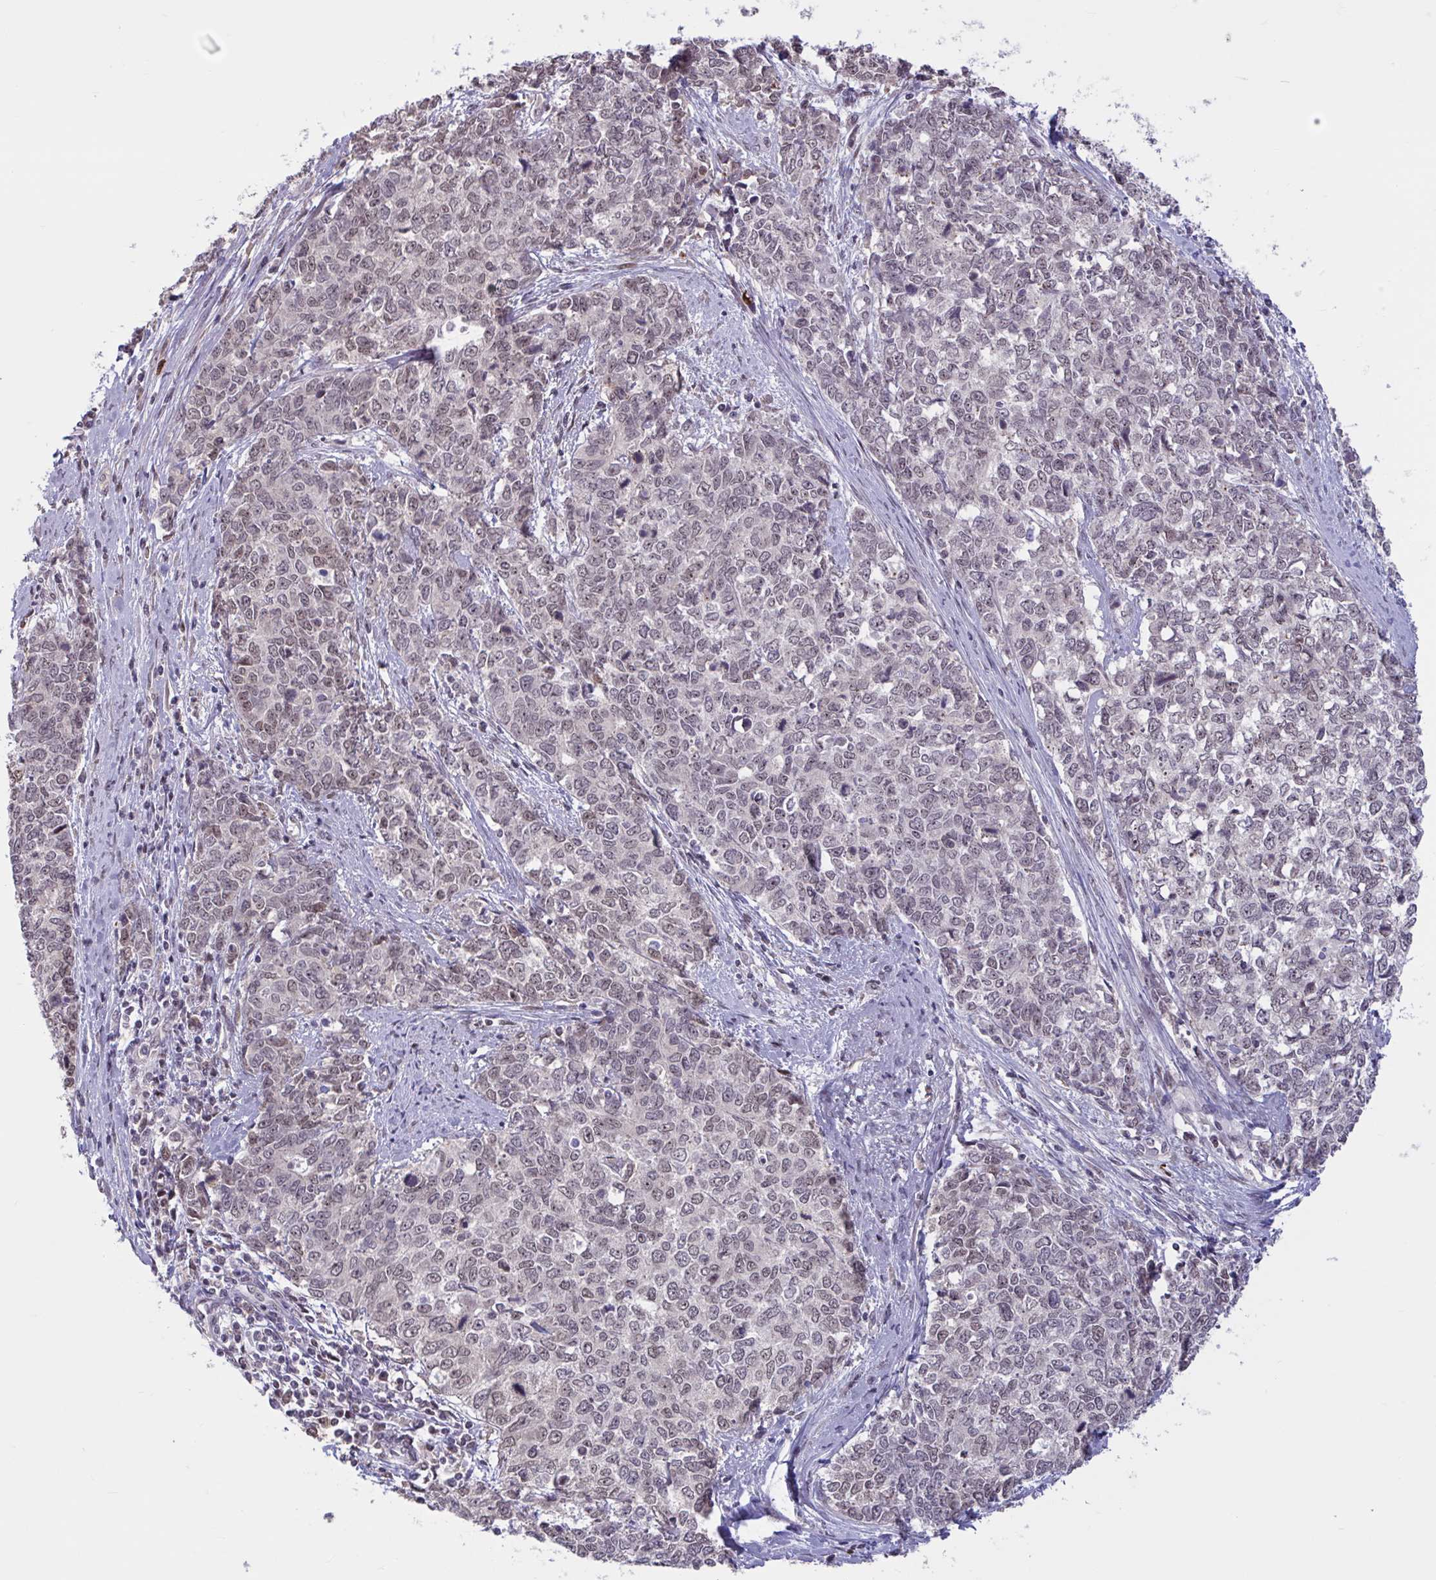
{"staining": {"intensity": "moderate", "quantity": ">75%", "location": "nuclear"}, "tissue": "cervical cancer", "cell_type": "Tumor cells", "image_type": "cancer", "snomed": [{"axis": "morphology", "description": "Adenocarcinoma, NOS"}, {"axis": "topography", "description": "Cervix"}], "caption": "Moderate nuclear protein staining is identified in approximately >75% of tumor cells in cervical adenocarcinoma. (DAB (3,3'-diaminobenzidine) = brown stain, brightfield microscopy at high magnification).", "gene": "ZNF414", "patient": {"sex": "female", "age": 63}}